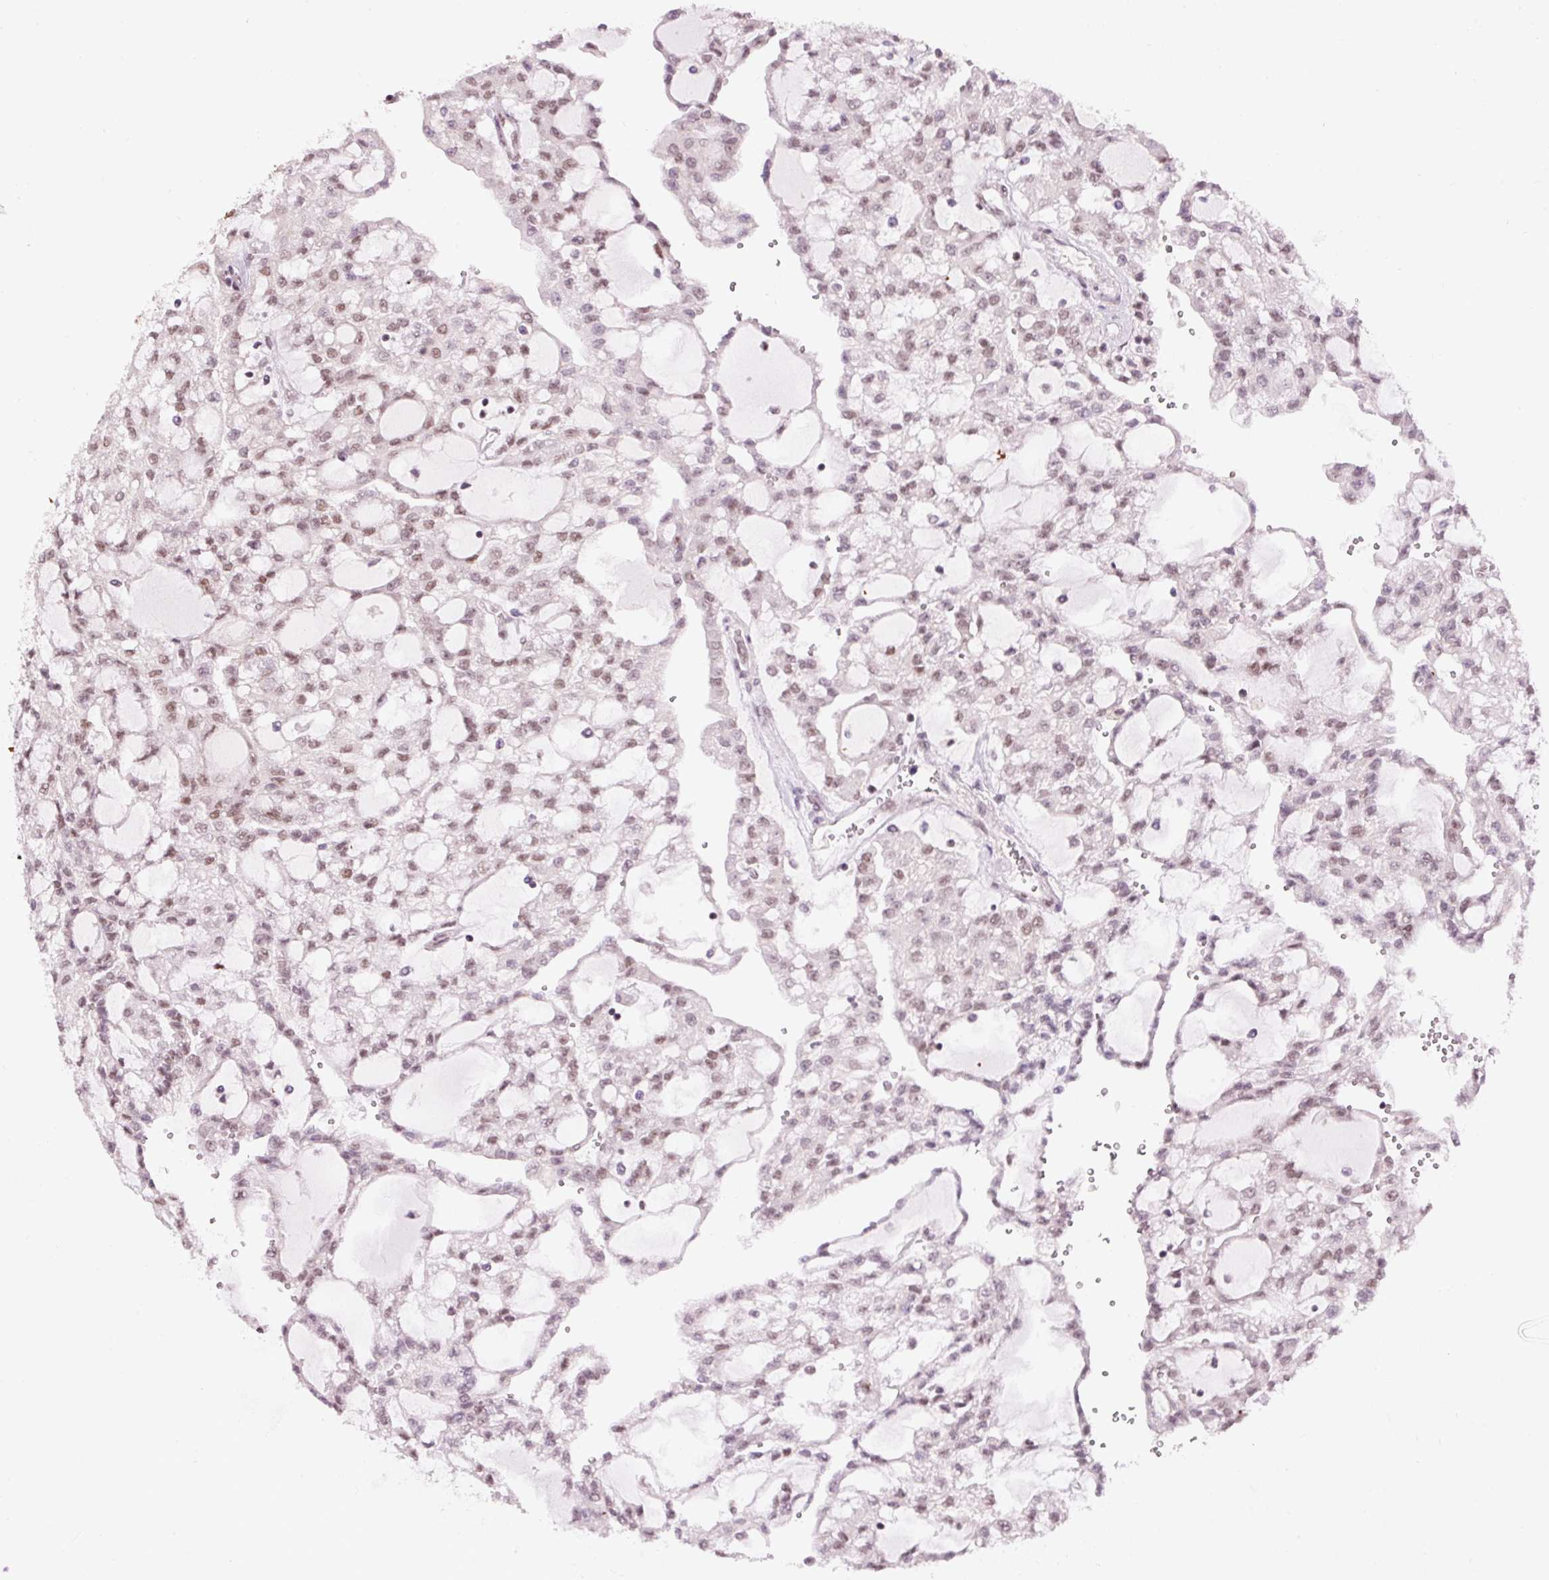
{"staining": {"intensity": "weak", "quantity": "25%-75%", "location": "nuclear"}, "tissue": "renal cancer", "cell_type": "Tumor cells", "image_type": "cancer", "snomed": [{"axis": "morphology", "description": "Adenocarcinoma, NOS"}, {"axis": "topography", "description": "Kidney"}], "caption": "Protein staining of adenocarcinoma (renal) tissue reveals weak nuclear staining in approximately 25%-75% of tumor cells. (Stains: DAB in brown, nuclei in blue, Microscopy: brightfield microscopy at high magnification).", "gene": "HNRNPC", "patient": {"sex": "male", "age": 63}}